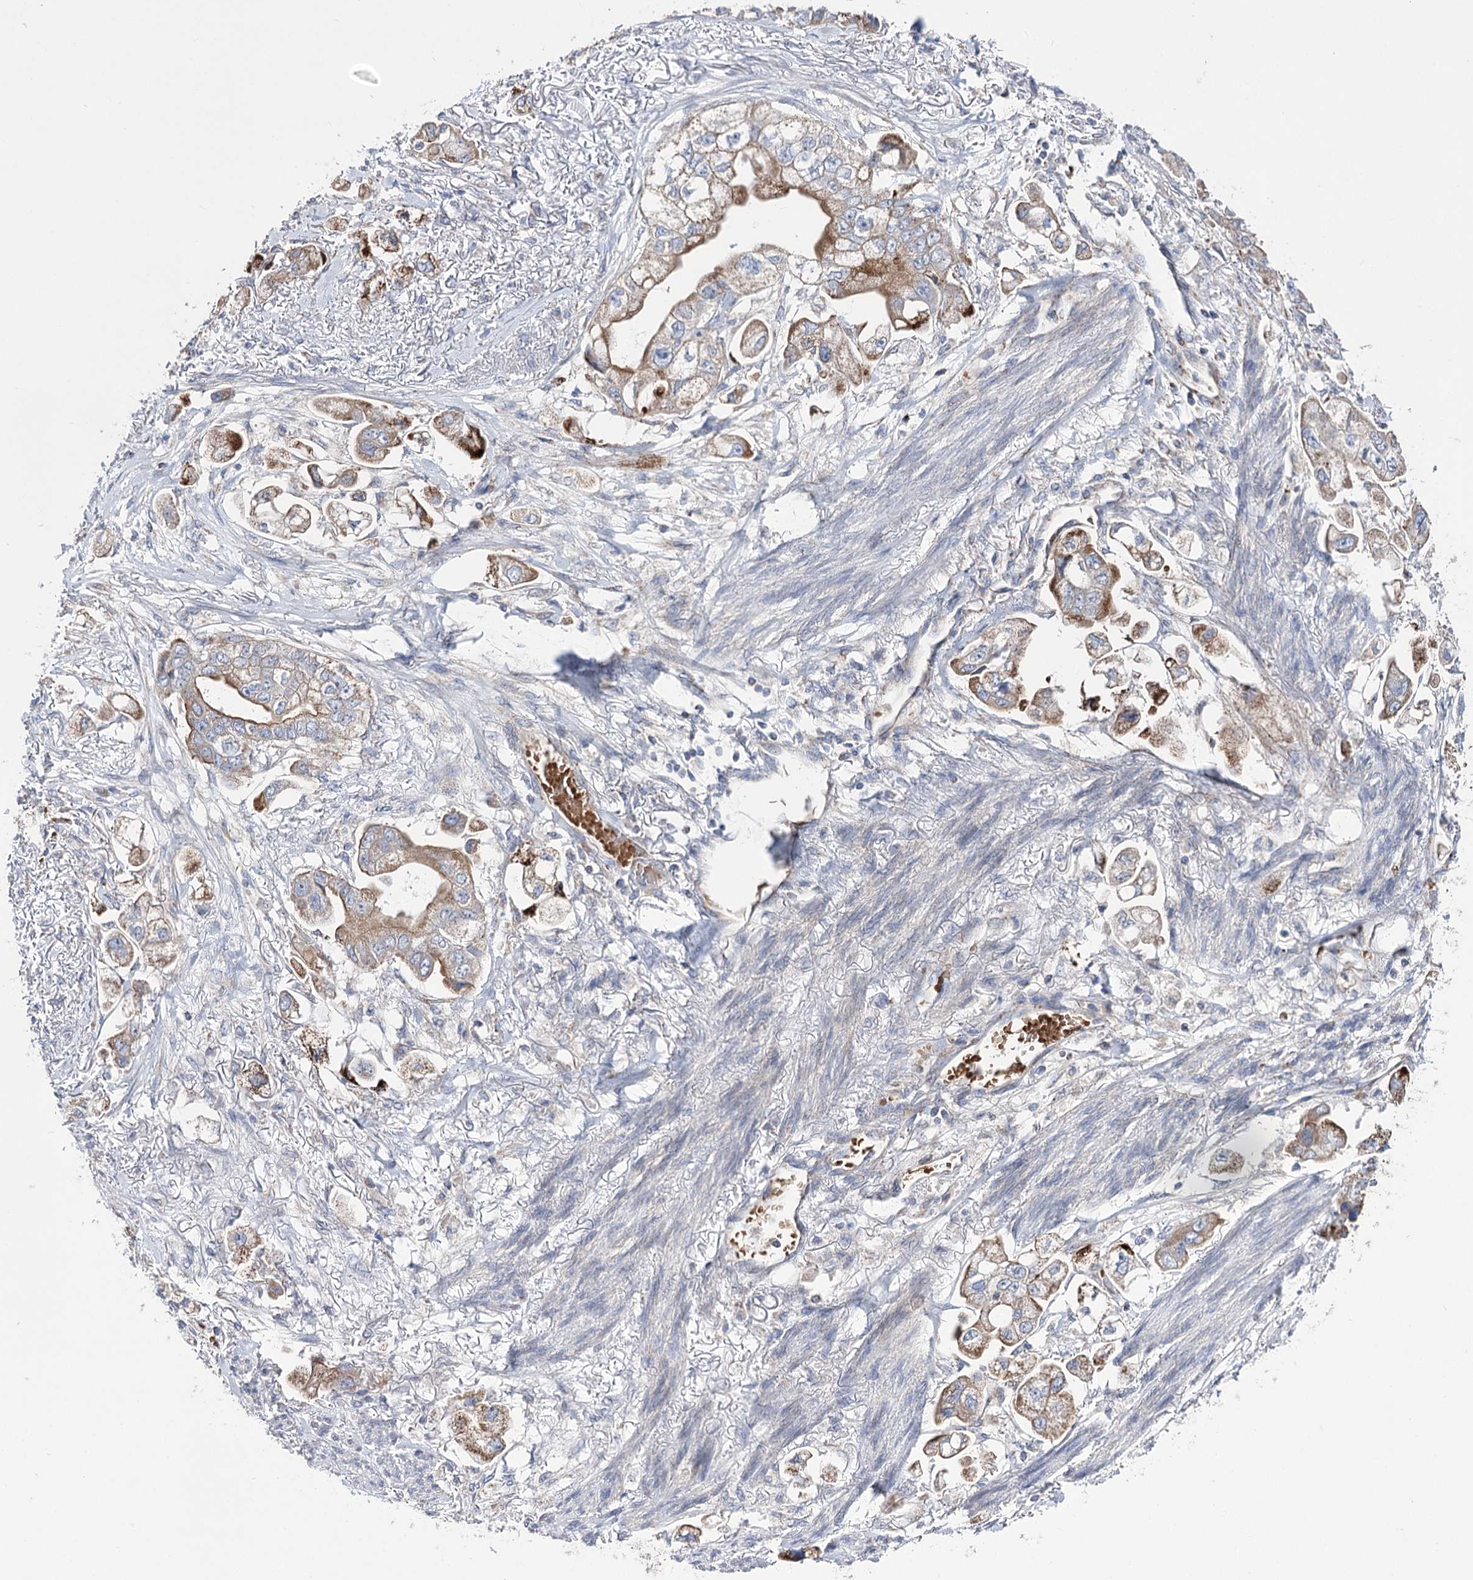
{"staining": {"intensity": "moderate", "quantity": "25%-75%", "location": "cytoplasmic/membranous"}, "tissue": "stomach cancer", "cell_type": "Tumor cells", "image_type": "cancer", "snomed": [{"axis": "morphology", "description": "Adenocarcinoma, NOS"}, {"axis": "topography", "description": "Stomach"}], "caption": "Immunohistochemical staining of human stomach cancer exhibits medium levels of moderate cytoplasmic/membranous protein expression in approximately 25%-75% of tumor cells. (DAB (3,3'-diaminobenzidine) IHC with brightfield microscopy, high magnification).", "gene": "OSBPL5", "patient": {"sex": "male", "age": 62}}